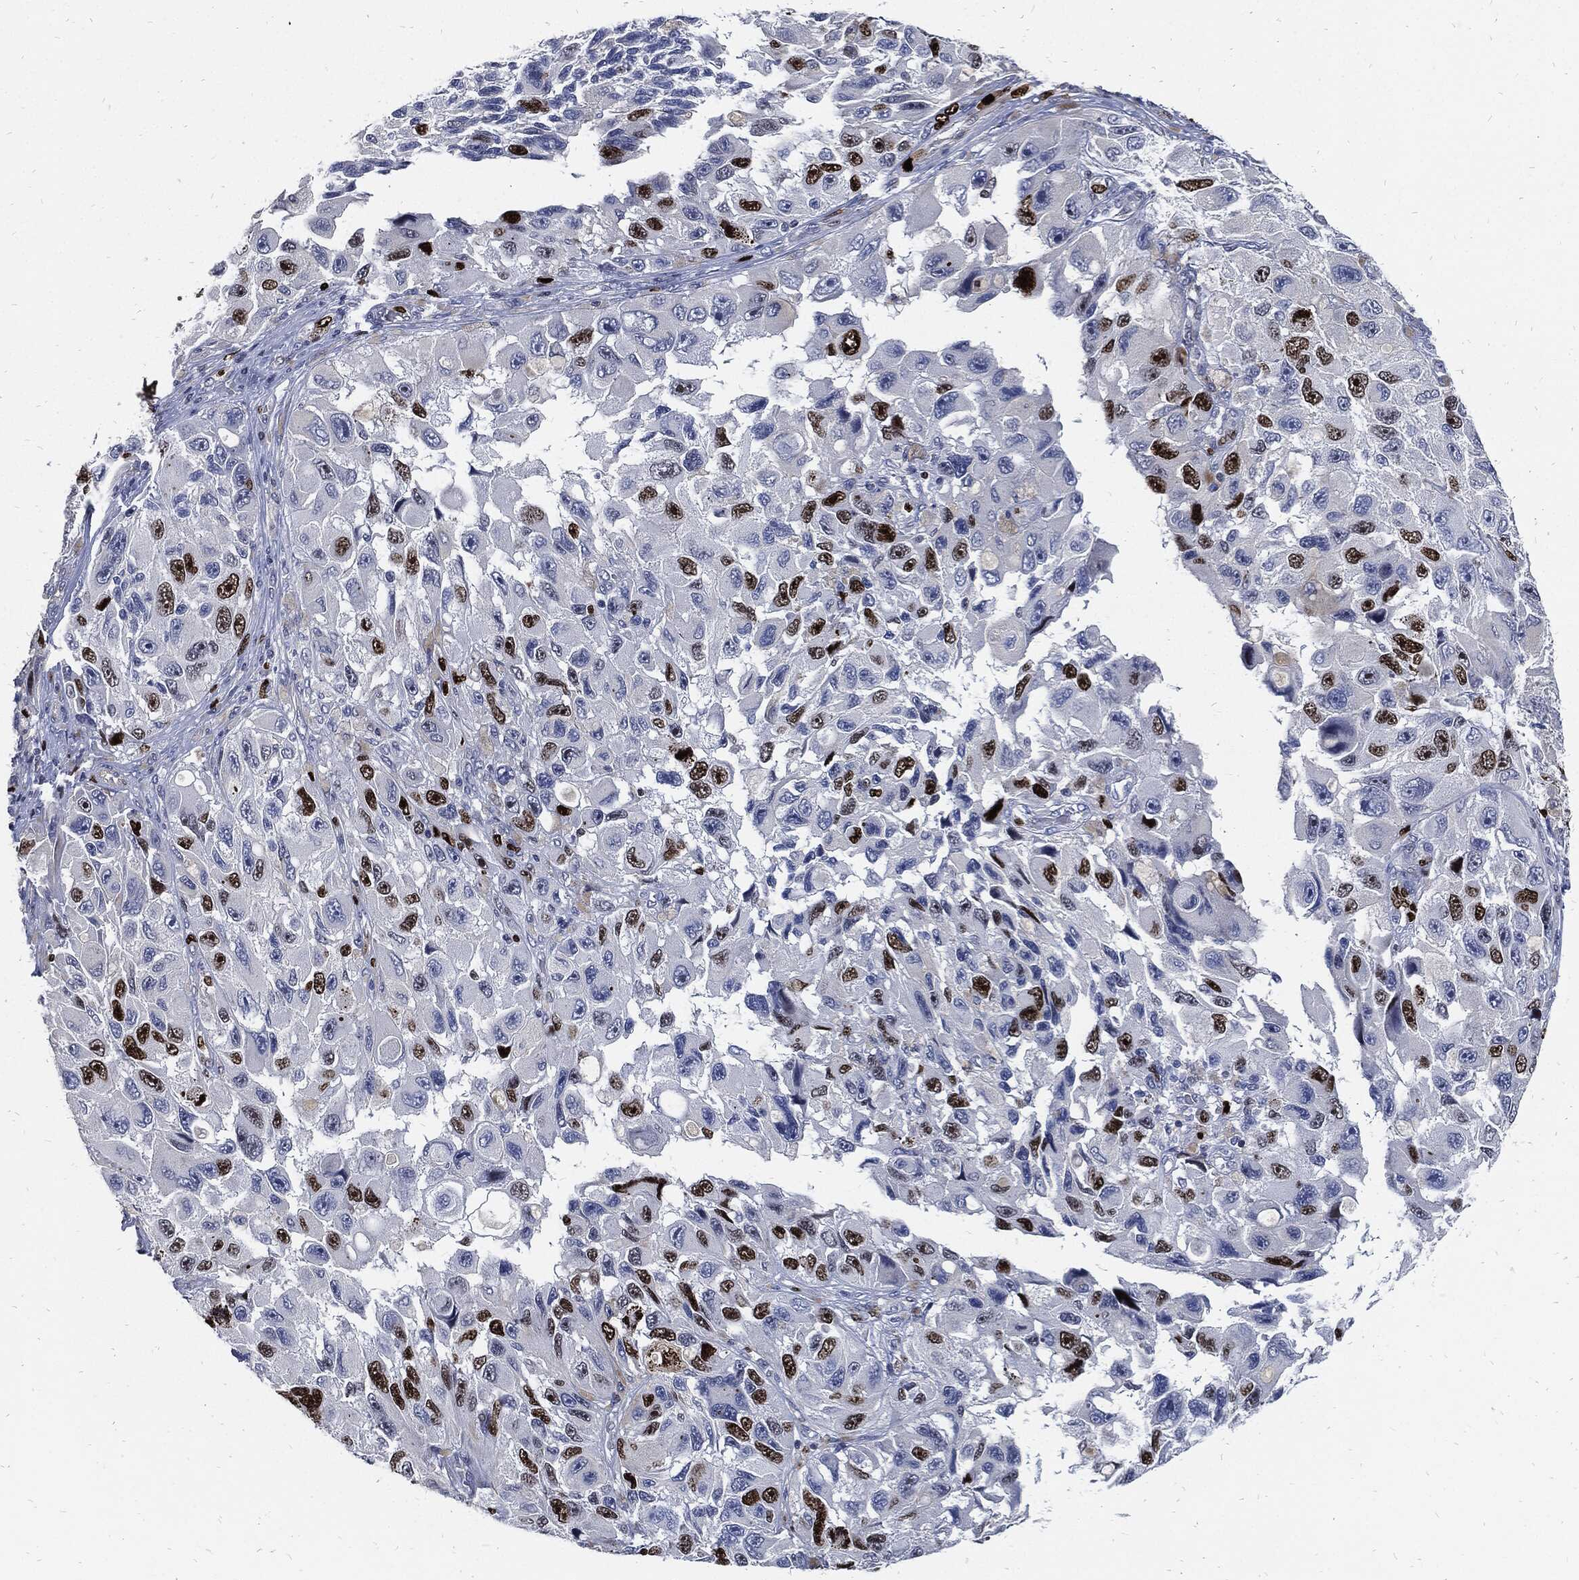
{"staining": {"intensity": "strong", "quantity": "<25%", "location": "nuclear"}, "tissue": "melanoma", "cell_type": "Tumor cells", "image_type": "cancer", "snomed": [{"axis": "morphology", "description": "Malignant melanoma, NOS"}, {"axis": "topography", "description": "Skin"}], "caption": "This image shows IHC staining of melanoma, with medium strong nuclear staining in approximately <25% of tumor cells.", "gene": "MKI67", "patient": {"sex": "female", "age": 73}}